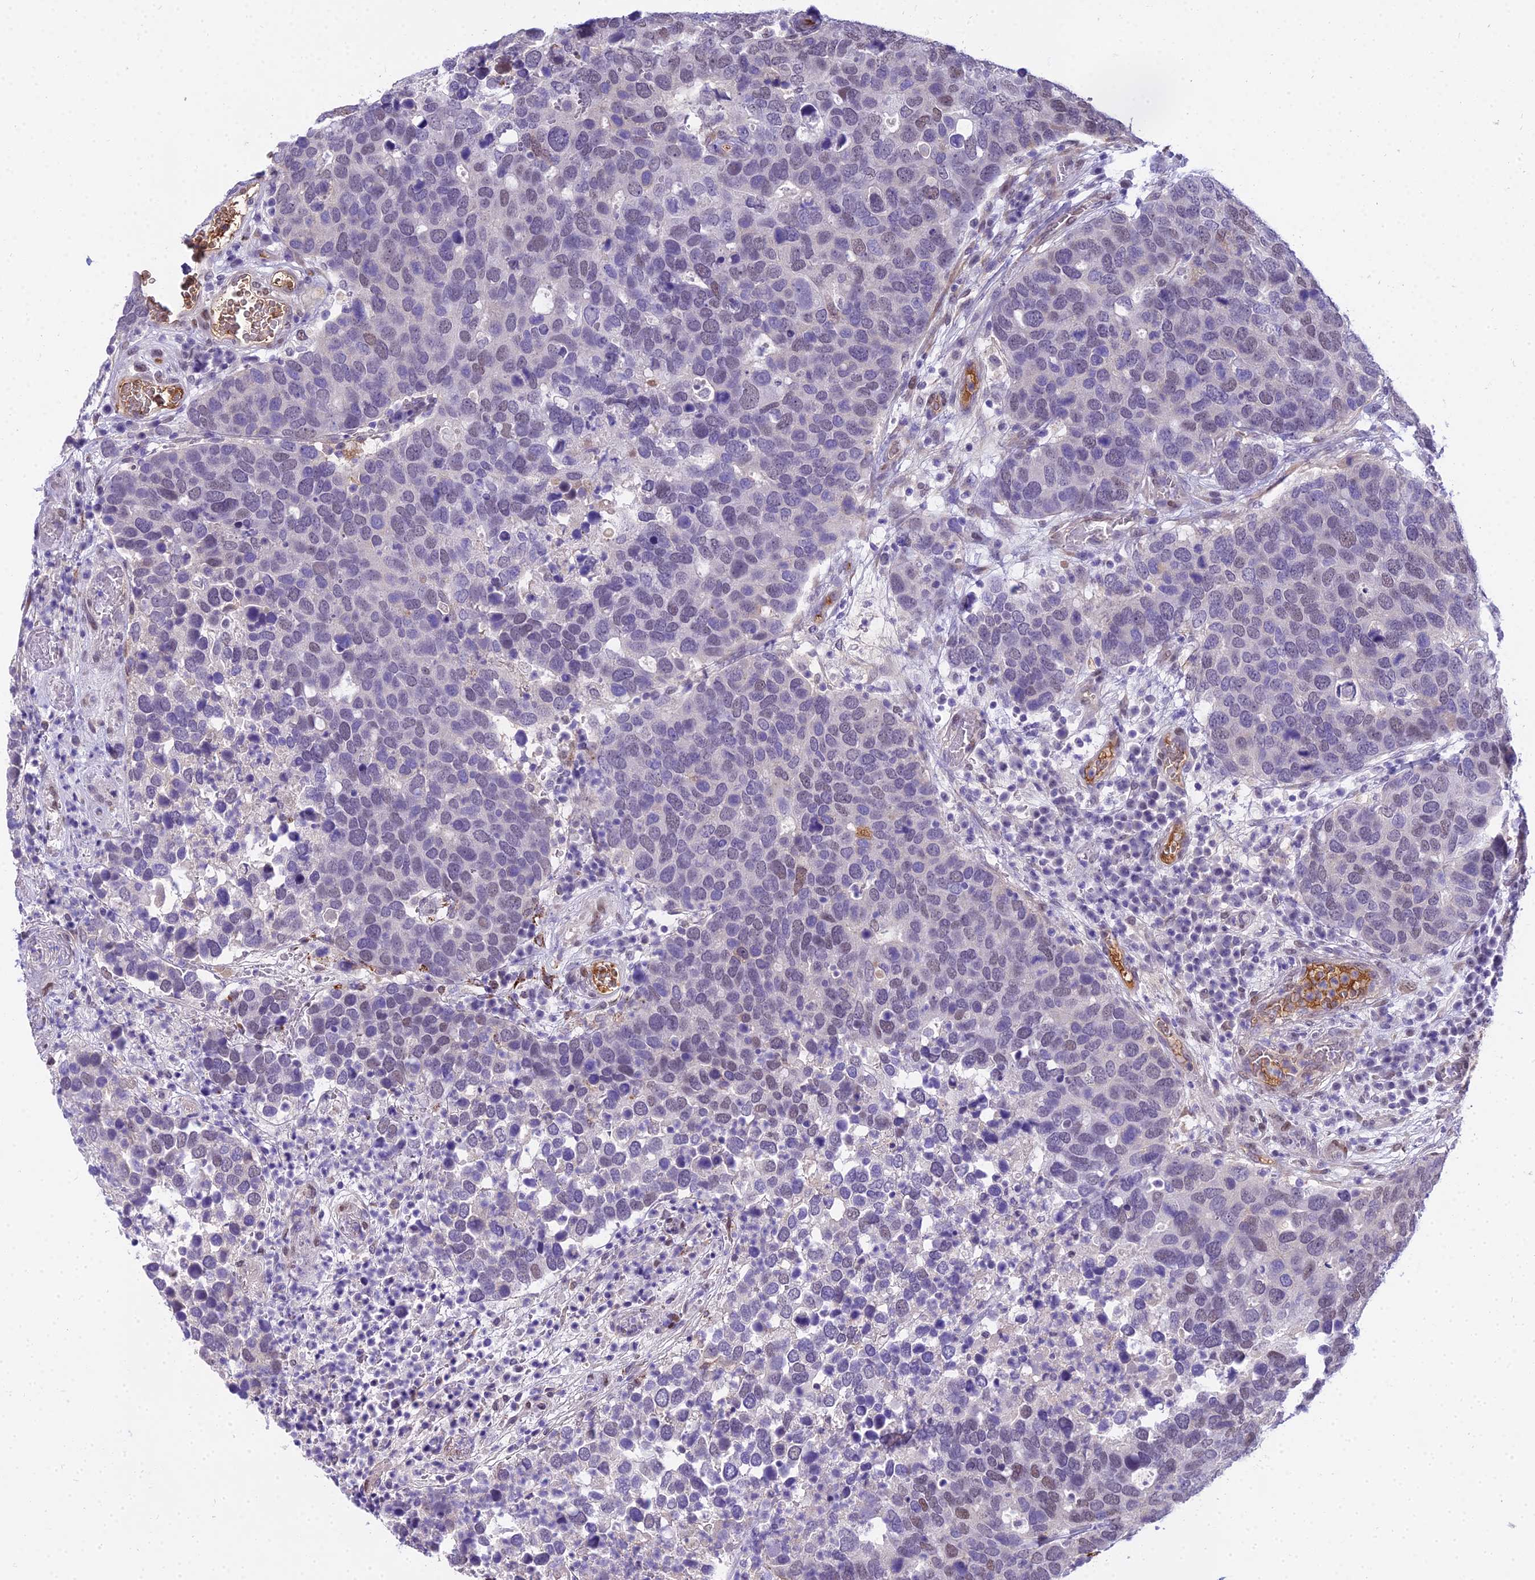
{"staining": {"intensity": "weak", "quantity": "<25%", "location": "nuclear"}, "tissue": "breast cancer", "cell_type": "Tumor cells", "image_type": "cancer", "snomed": [{"axis": "morphology", "description": "Duct carcinoma"}, {"axis": "topography", "description": "Breast"}], "caption": "The immunohistochemistry (IHC) micrograph has no significant expression in tumor cells of infiltrating ductal carcinoma (breast) tissue.", "gene": "MAT2A", "patient": {"sex": "female", "age": 83}}